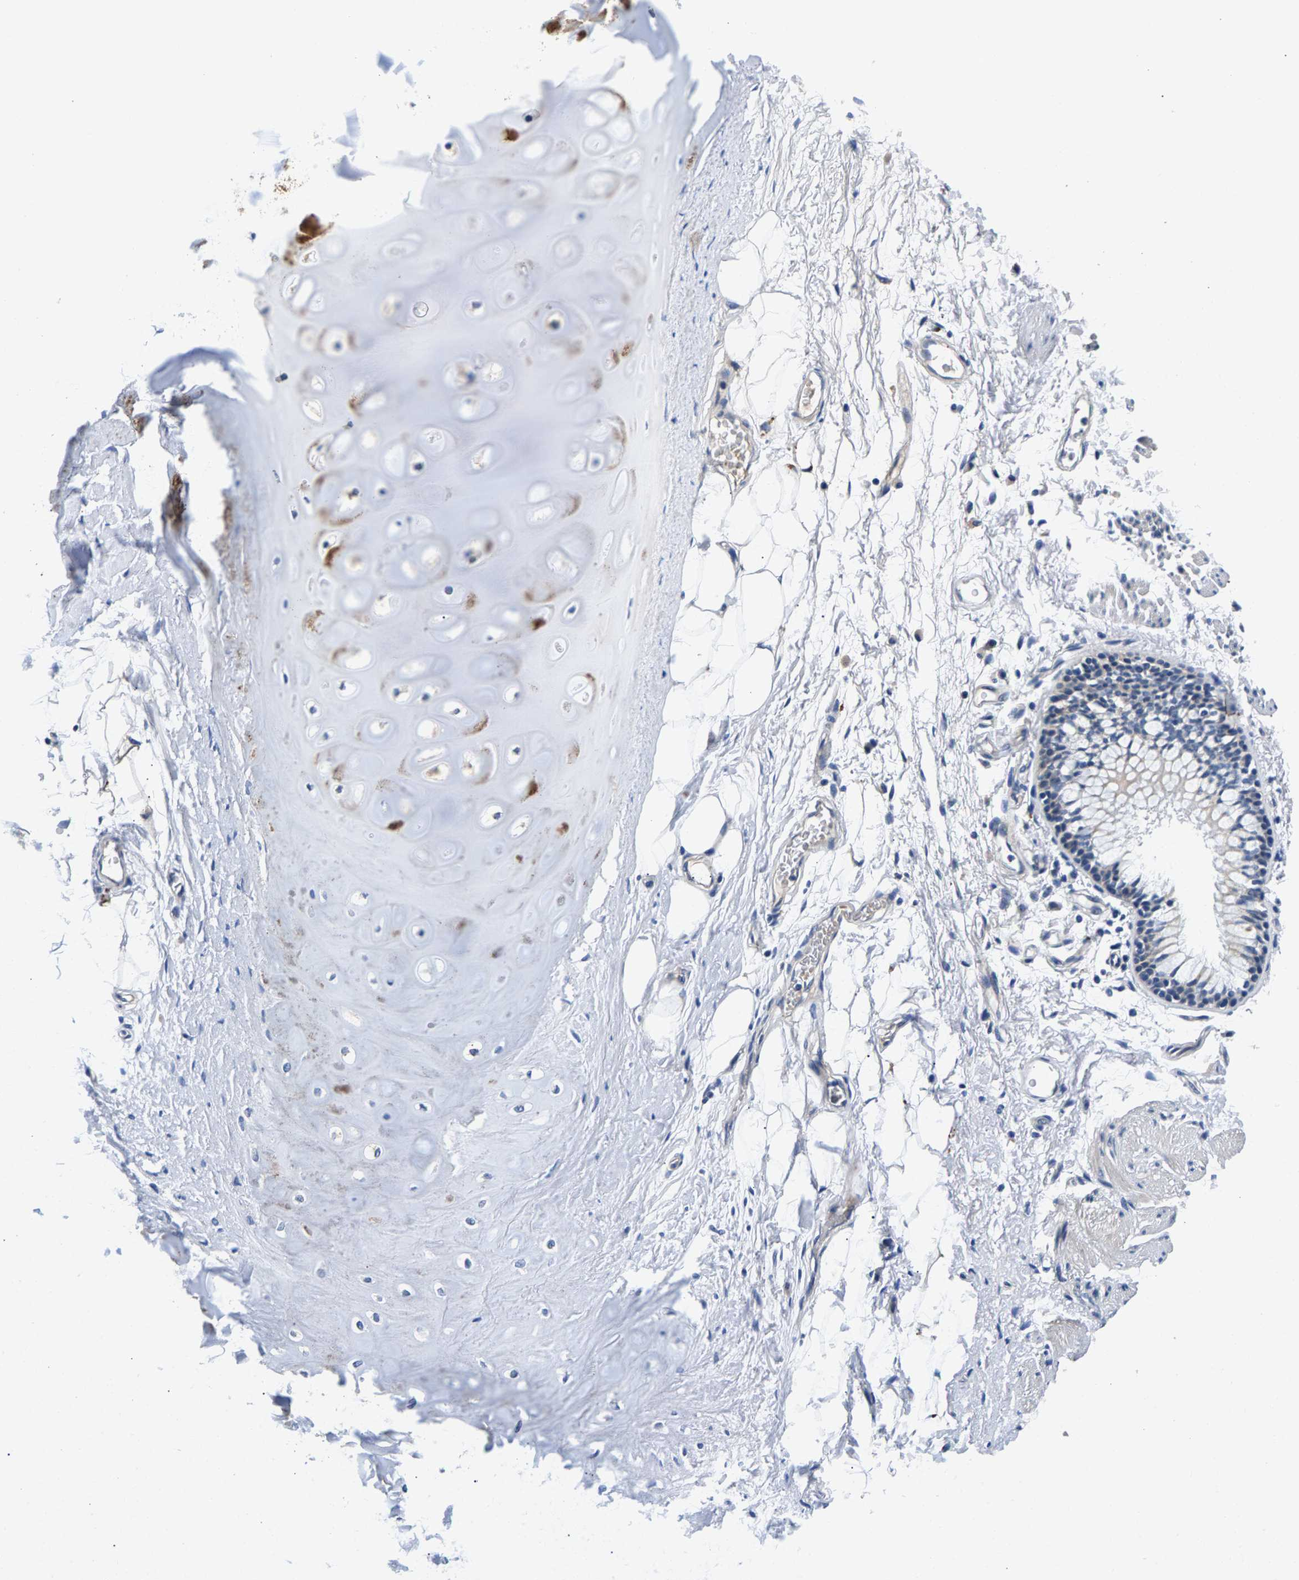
{"staining": {"intensity": "negative", "quantity": "none", "location": "none"}, "tissue": "adipose tissue", "cell_type": "Adipocytes", "image_type": "normal", "snomed": [{"axis": "morphology", "description": "Normal tissue, NOS"}, {"axis": "topography", "description": "Cartilage tissue"}, {"axis": "topography", "description": "Bronchus"}], "caption": "Immunohistochemistry (IHC) image of normal adipose tissue stained for a protein (brown), which reveals no expression in adipocytes. (Stains: DAB (3,3'-diaminobenzidine) immunohistochemistry with hematoxylin counter stain, Microscopy: brightfield microscopy at high magnification).", "gene": "P2RY4", "patient": {"sex": "female", "age": 73}}